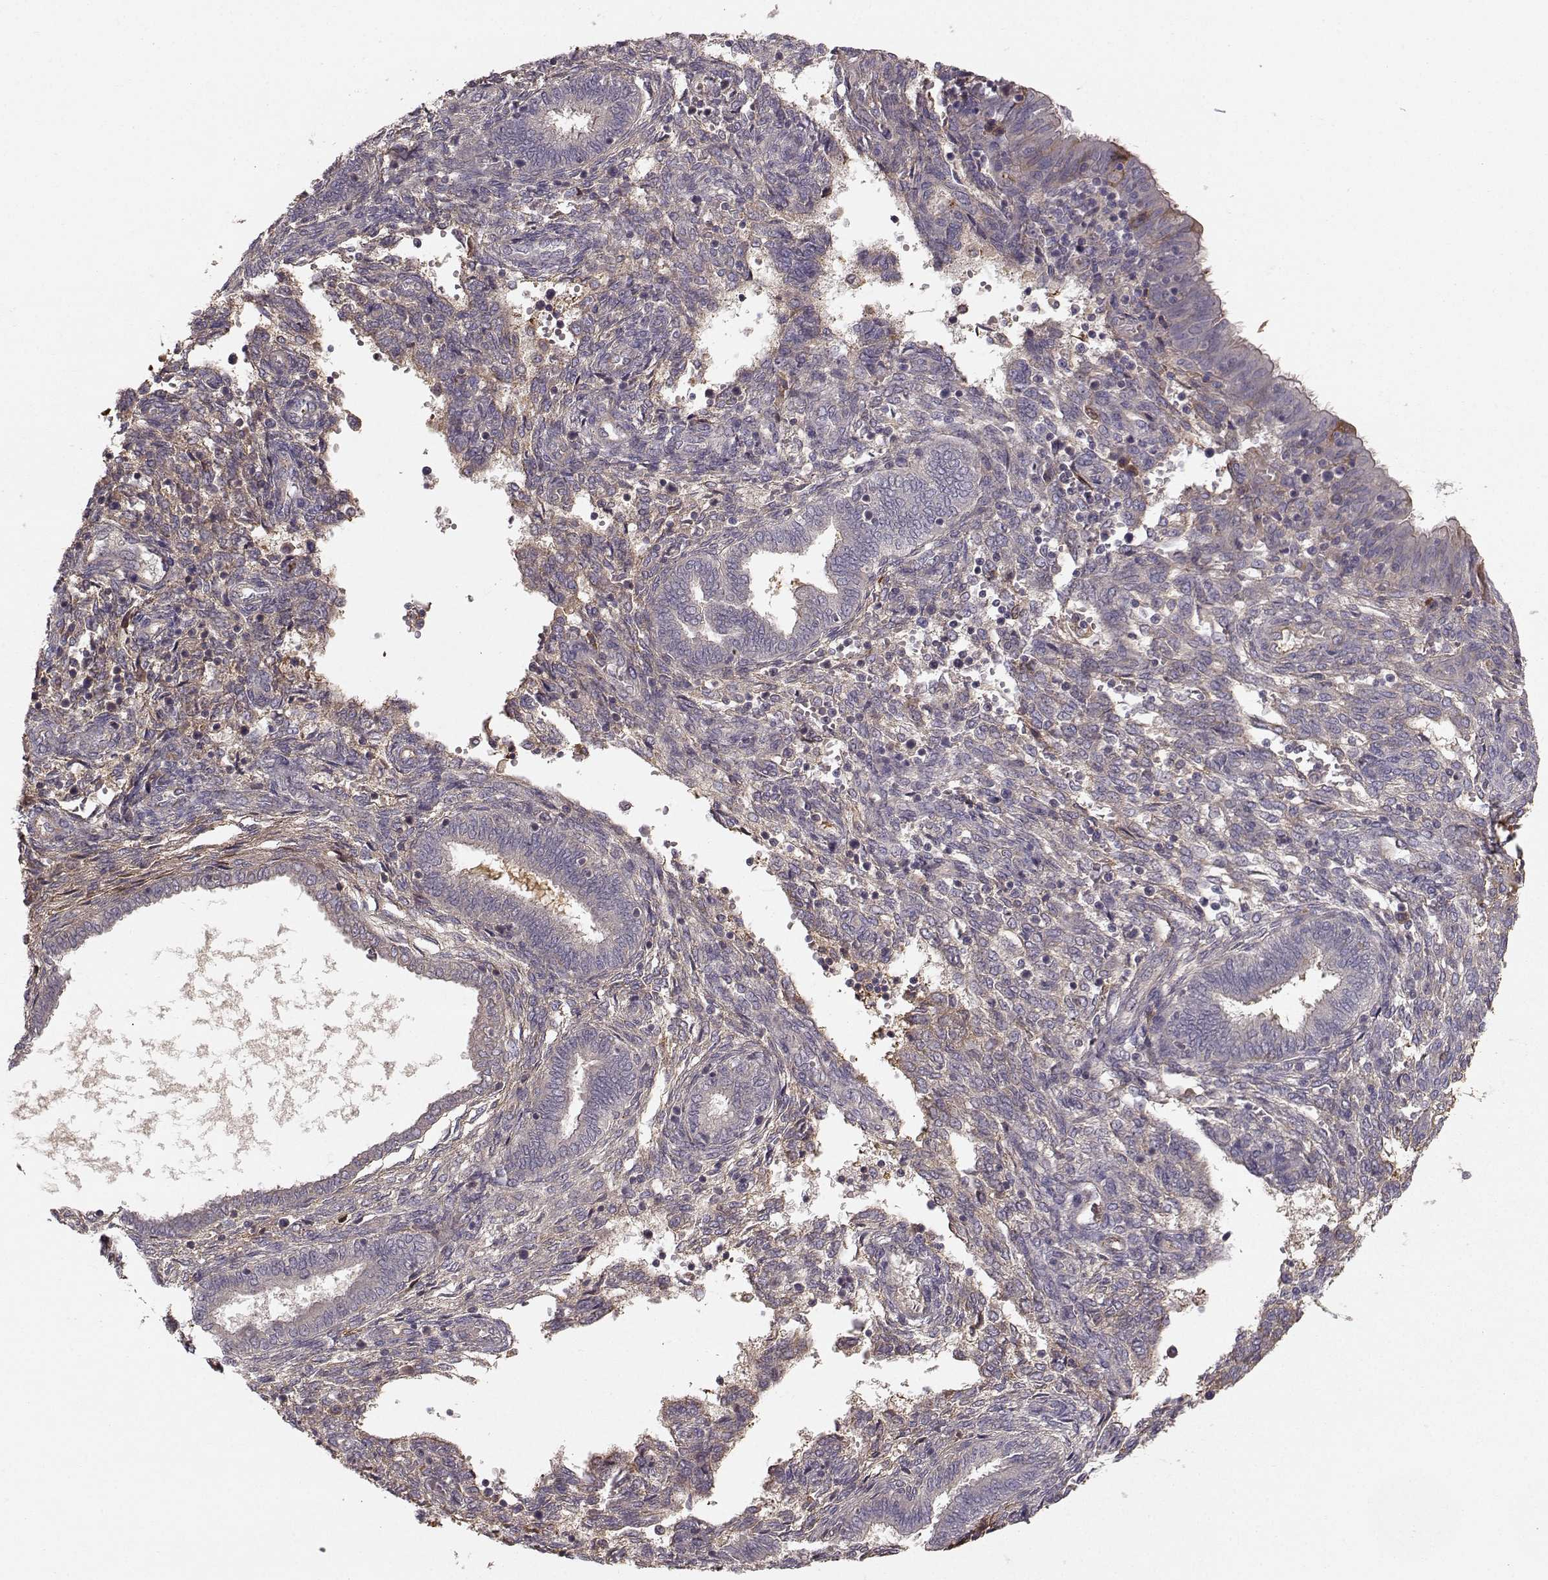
{"staining": {"intensity": "weak", "quantity": "25%-75%", "location": "cytoplasmic/membranous"}, "tissue": "endometrium", "cell_type": "Cells in endometrial stroma", "image_type": "normal", "snomed": [{"axis": "morphology", "description": "Normal tissue, NOS"}, {"axis": "topography", "description": "Endometrium"}], "caption": "An IHC histopathology image of unremarkable tissue is shown. Protein staining in brown labels weak cytoplasmic/membranous positivity in endometrium within cells in endometrial stroma.", "gene": "WNT6", "patient": {"sex": "female", "age": 42}}